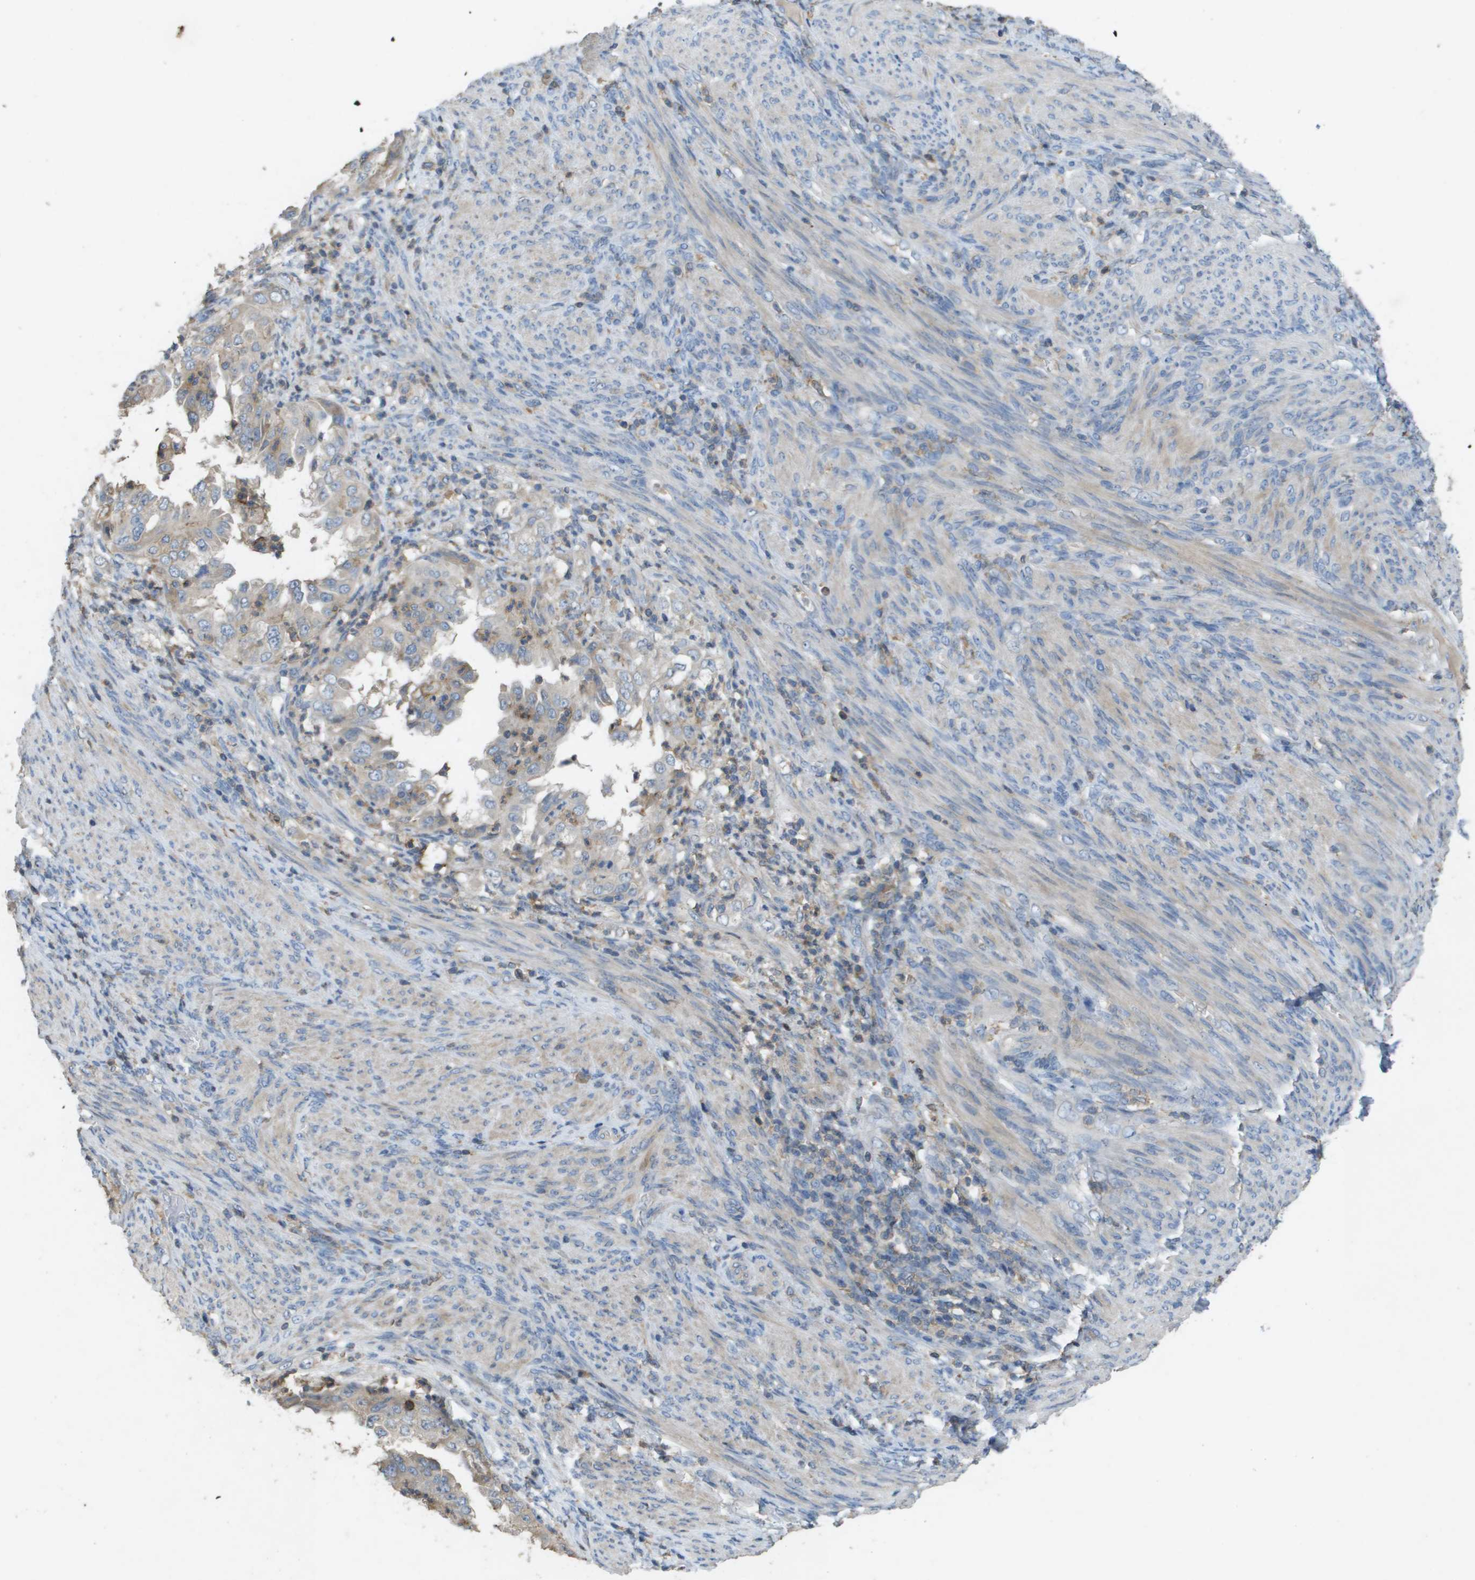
{"staining": {"intensity": "weak", "quantity": "<25%", "location": "cytoplasmic/membranous"}, "tissue": "endometrial cancer", "cell_type": "Tumor cells", "image_type": "cancer", "snomed": [{"axis": "morphology", "description": "Adenocarcinoma, NOS"}, {"axis": "topography", "description": "Endometrium"}], "caption": "The immunohistochemistry (IHC) micrograph has no significant staining in tumor cells of endometrial cancer tissue.", "gene": "CLCA4", "patient": {"sex": "female", "age": 85}}